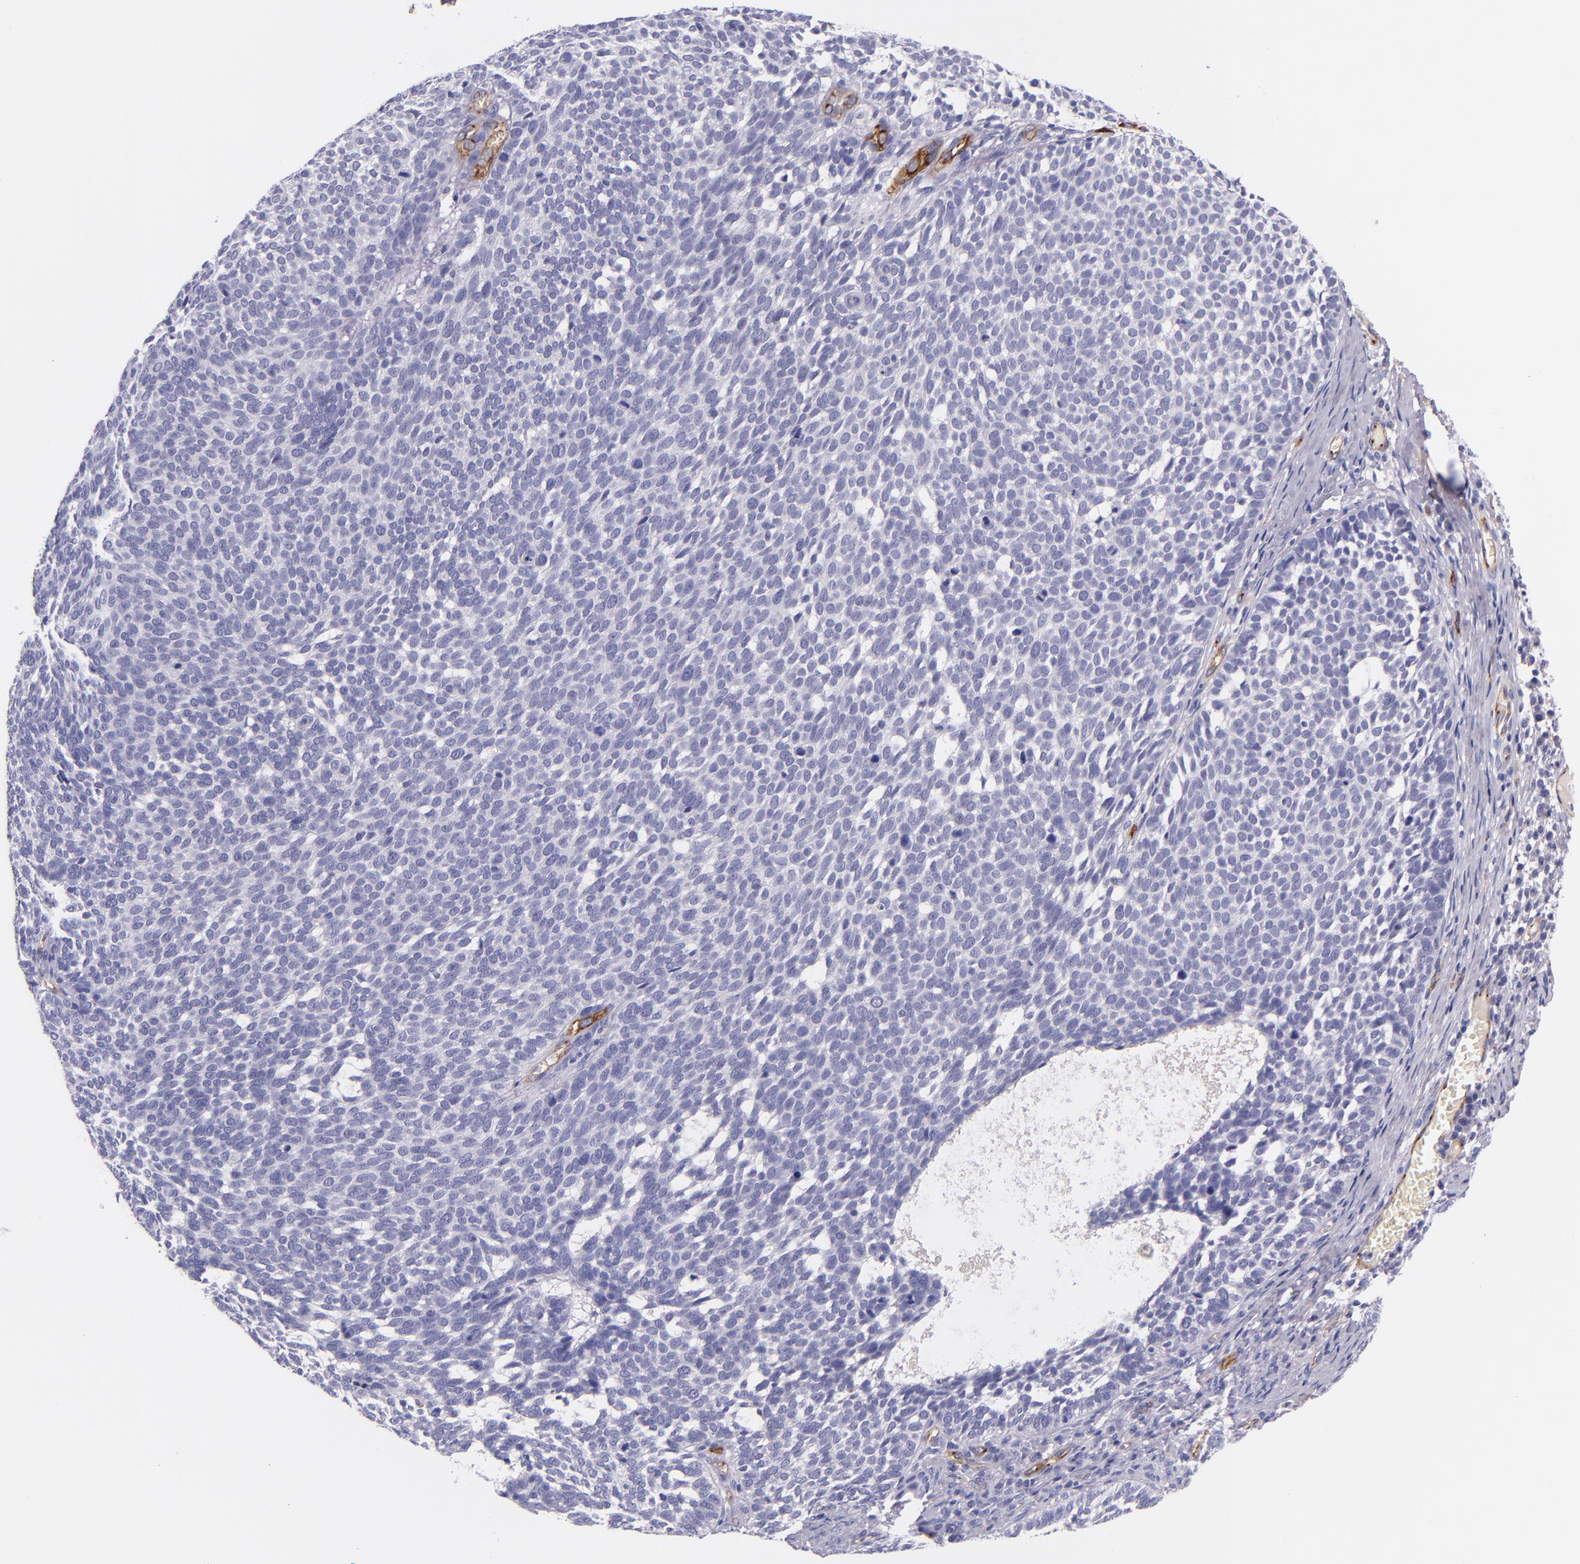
{"staining": {"intensity": "negative", "quantity": "none", "location": "none"}, "tissue": "skin cancer", "cell_type": "Tumor cells", "image_type": "cancer", "snomed": [{"axis": "morphology", "description": "Basal cell carcinoma"}, {"axis": "topography", "description": "Skin"}], "caption": "Immunohistochemistry image of neoplastic tissue: basal cell carcinoma (skin) stained with DAB exhibits no significant protein staining in tumor cells. (Brightfield microscopy of DAB IHC at high magnification).", "gene": "NOS3", "patient": {"sex": "male", "age": 63}}